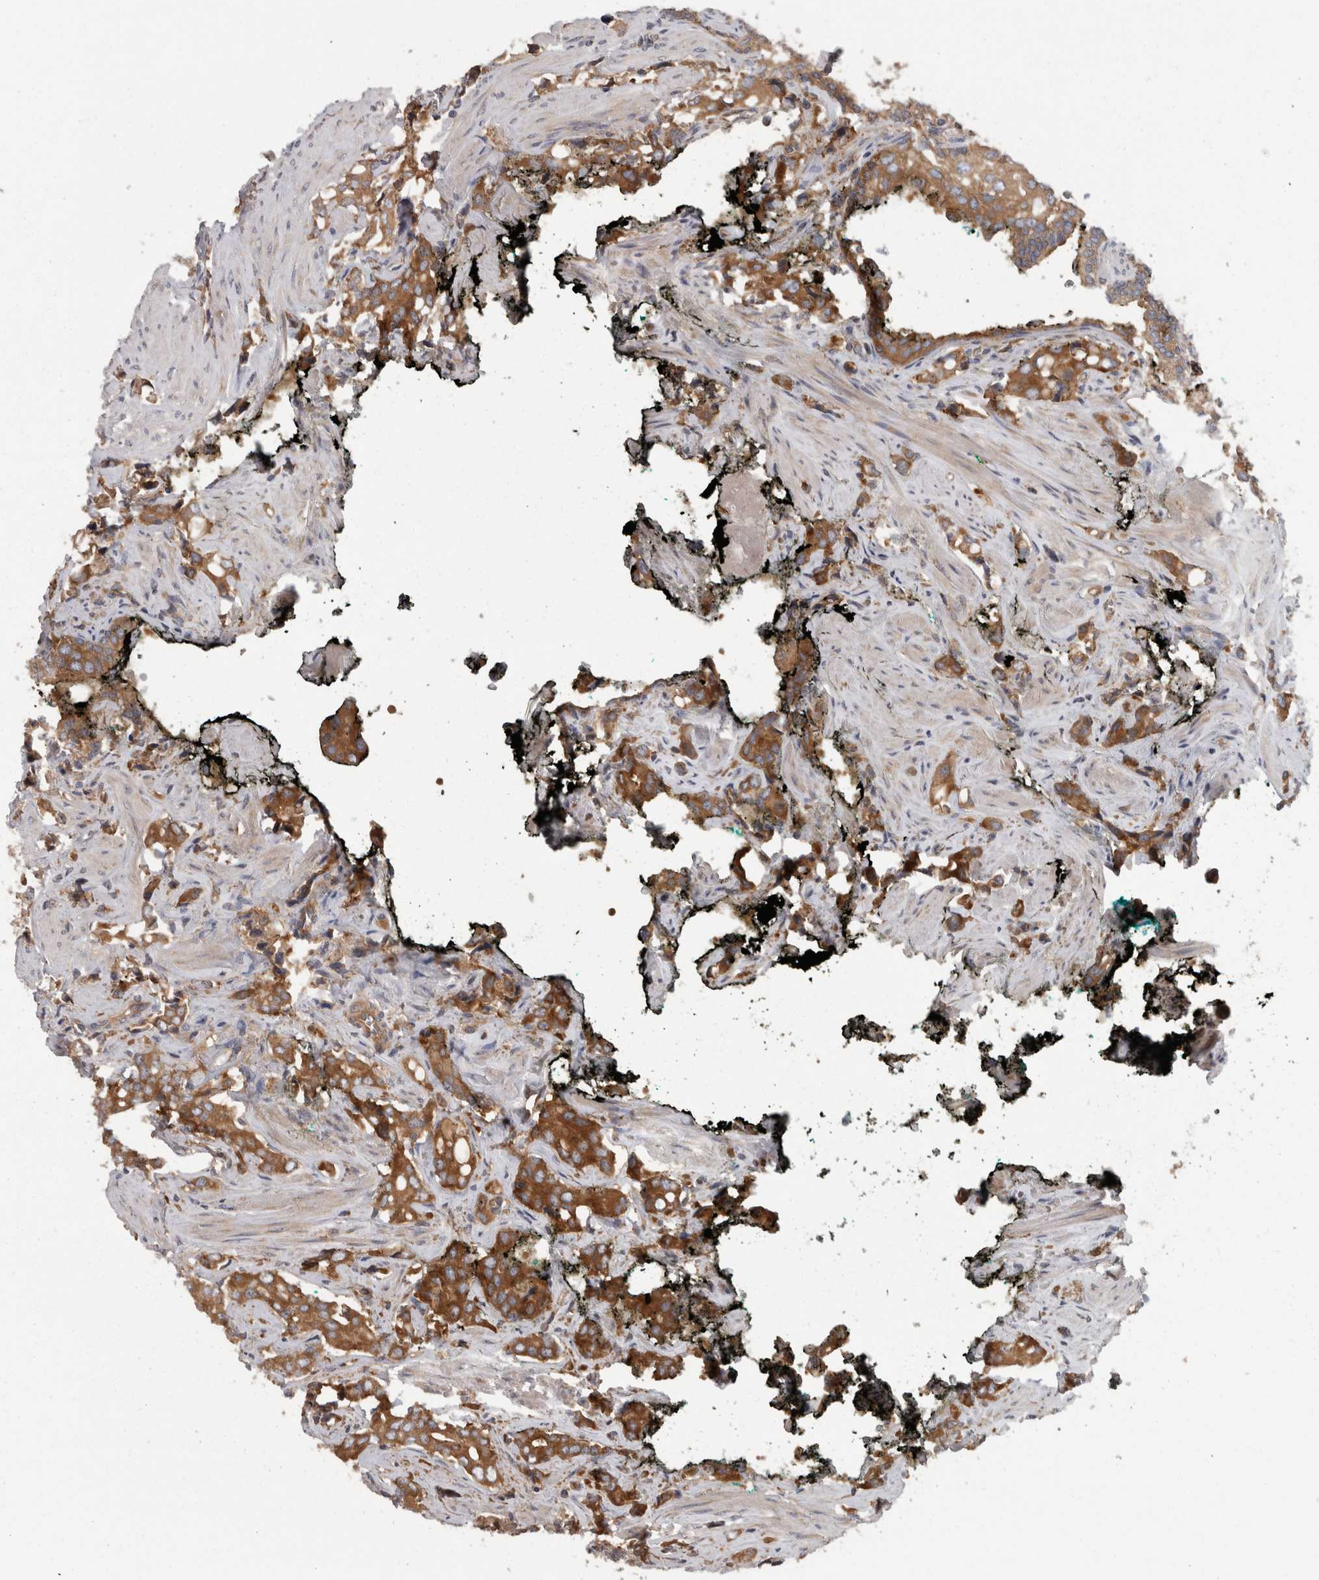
{"staining": {"intensity": "strong", "quantity": ">75%", "location": "cytoplasmic/membranous"}, "tissue": "prostate cancer", "cell_type": "Tumor cells", "image_type": "cancer", "snomed": [{"axis": "morphology", "description": "Adenocarcinoma, High grade"}, {"axis": "topography", "description": "Prostate"}], "caption": "Human prostate cancer (adenocarcinoma (high-grade)) stained for a protein (brown) displays strong cytoplasmic/membranous positive positivity in about >75% of tumor cells.", "gene": "SMCR8", "patient": {"sex": "male", "age": 52}}